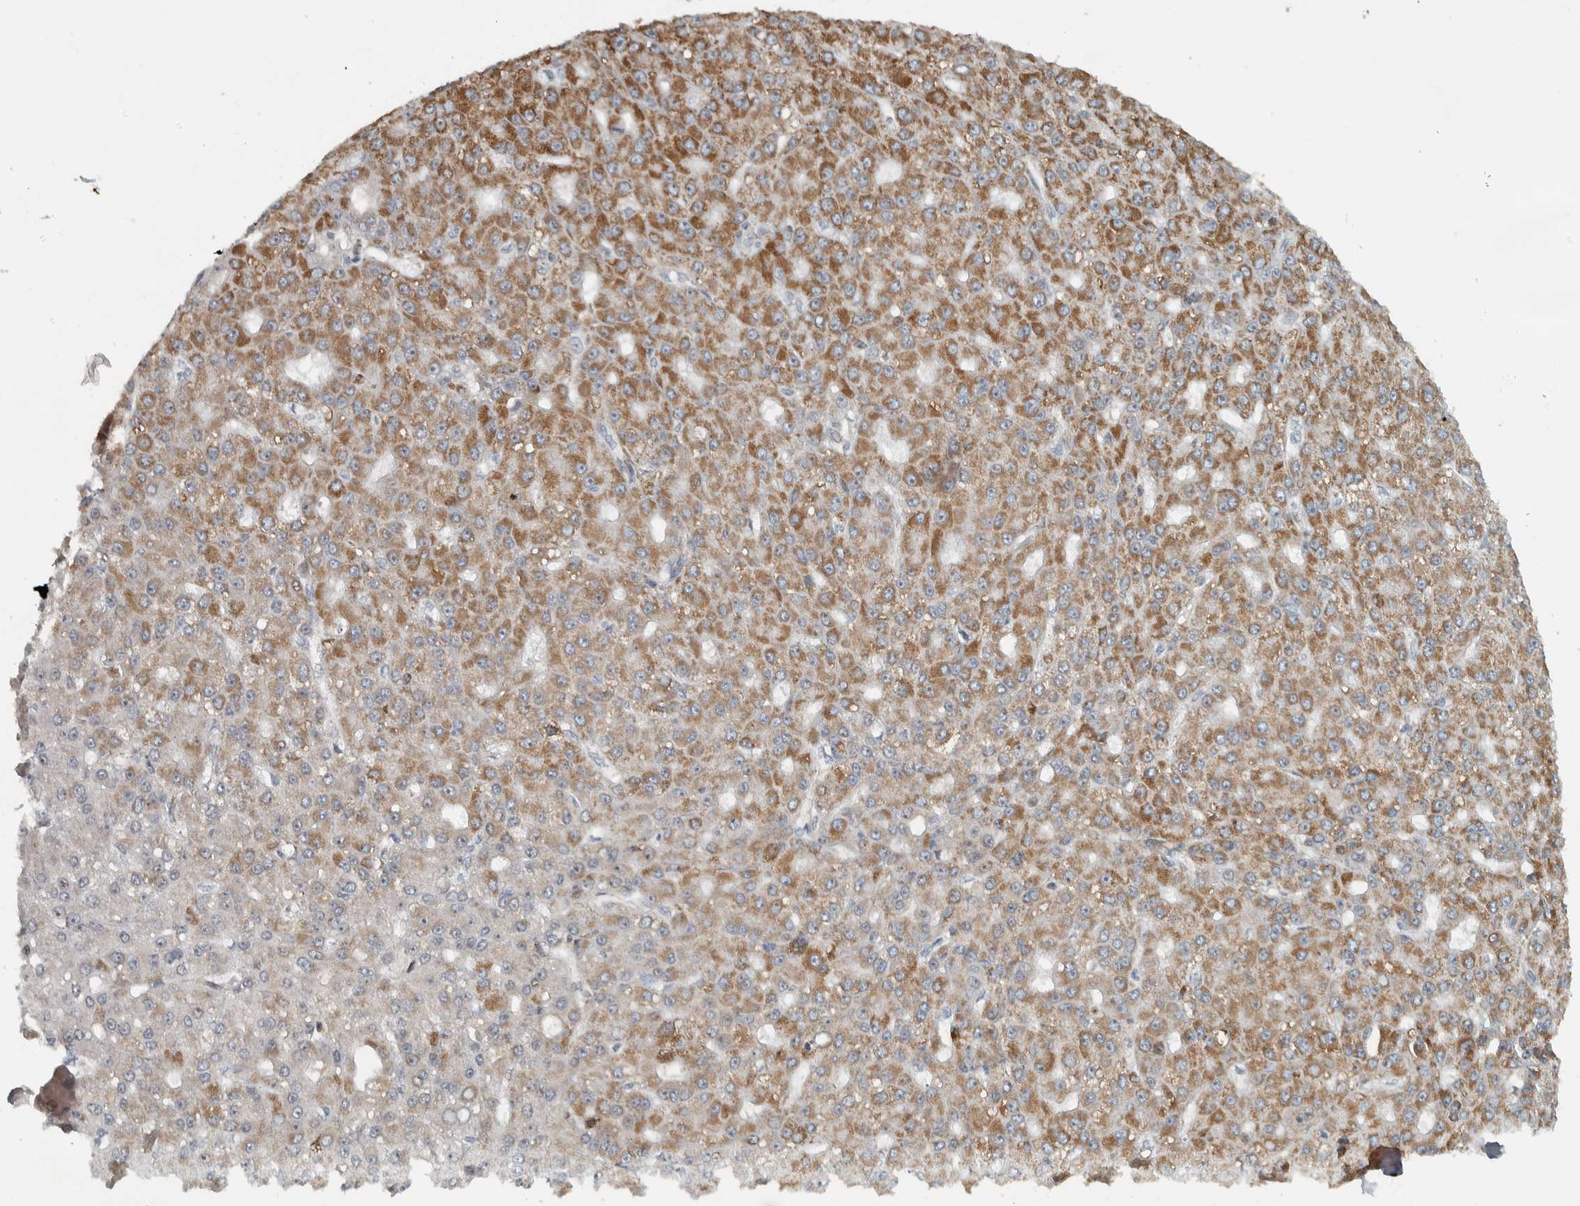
{"staining": {"intensity": "moderate", "quantity": ">75%", "location": "cytoplasmic/membranous"}, "tissue": "liver cancer", "cell_type": "Tumor cells", "image_type": "cancer", "snomed": [{"axis": "morphology", "description": "Carcinoma, Hepatocellular, NOS"}, {"axis": "topography", "description": "Liver"}], "caption": "Protein staining shows moderate cytoplasmic/membranous expression in approximately >75% of tumor cells in liver hepatocellular carcinoma. The staining is performed using DAB (3,3'-diaminobenzidine) brown chromogen to label protein expression. The nuclei are counter-stained blue using hematoxylin.", "gene": "PPM1K", "patient": {"sex": "male", "age": 67}}